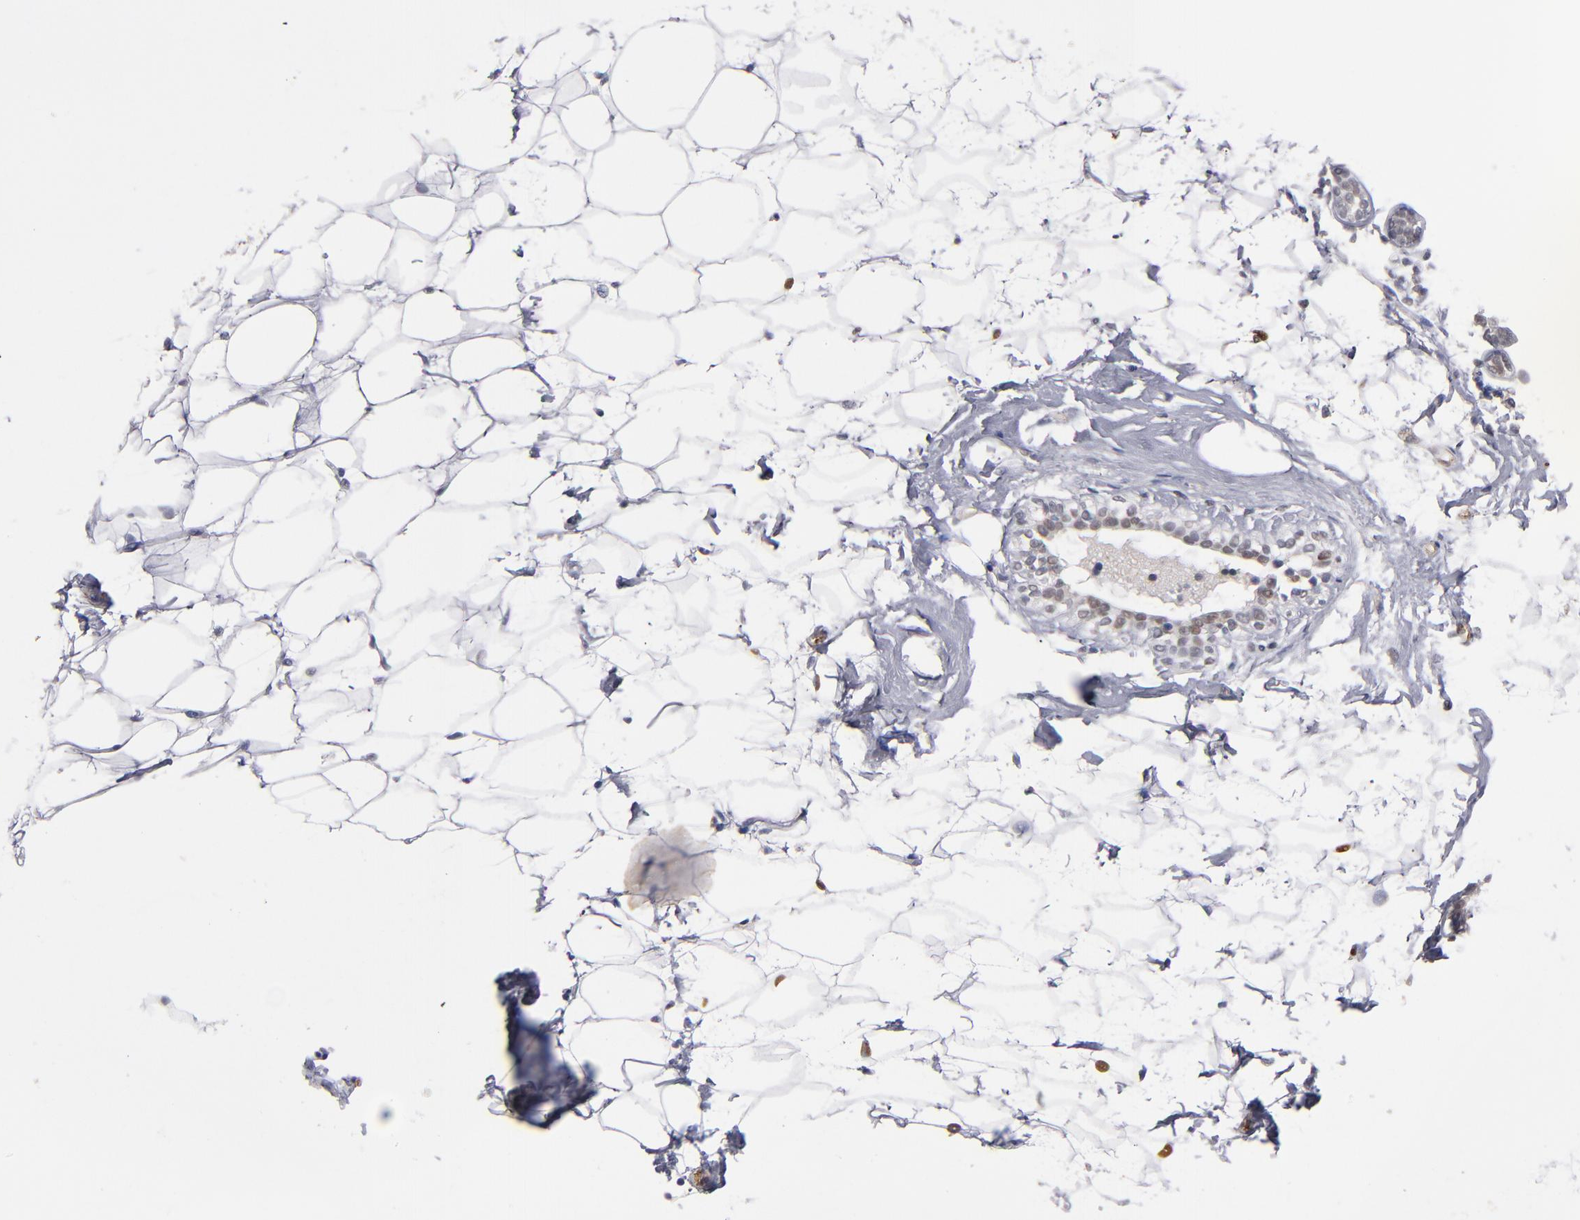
{"staining": {"intensity": "moderate", "quantity": "<25%", "location": "cytoplasmic/membranous"}, "tissue": "adipose tissue", "cell_type": "Adipocytes", "image_type": "normal", "snomed": [{"axis": "morphology", "description": "Normal tissue, NOS"}, {"axis": "topography", "description": "Breast"}], "caption": "The immunohistochemical stain highlights moderate cytoplasmic/membranous expression in adipocytes of normal adipose tissue.", "gene": "SELP", "patient": {"sex": "female", "age": 22}}